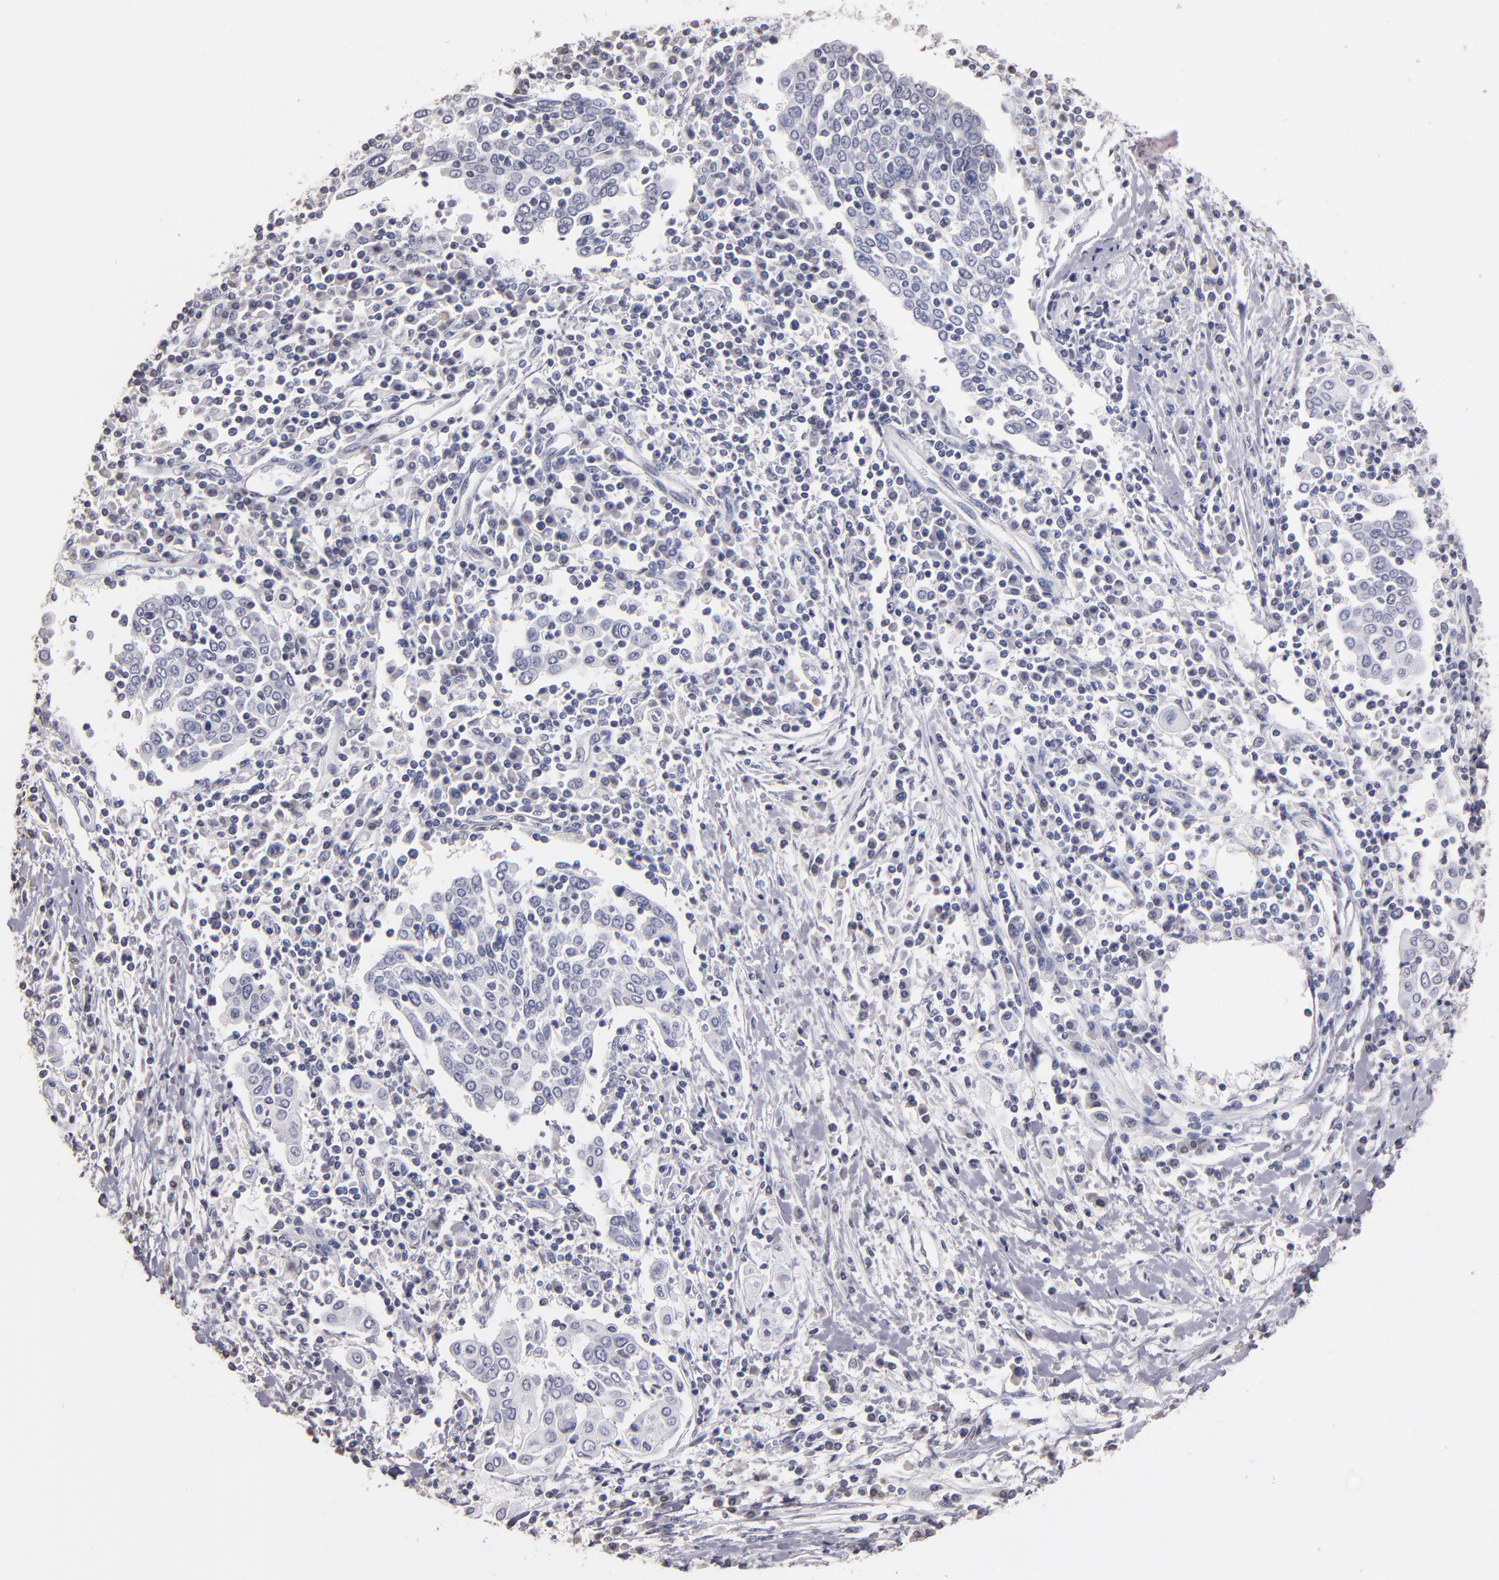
{"staining": {"intensity": "negative", "quantity": "none", "location": "none"}, "tissue": "cervical cancer", "cell_type": "Tumor cells", "image_type": "cancer", "snomed": [{"axis": "morphology", "description": "Squamous cell carcinoma, NOS"}, {"axis": "topography", "description": "Cervix"}], "caption": "Photomicrograph shows no significant protein expression in tumor cells of squamous cell carcinoma (cervical).", "gene": "SOX10", "patient": {"sex": "female", "age": 40}}